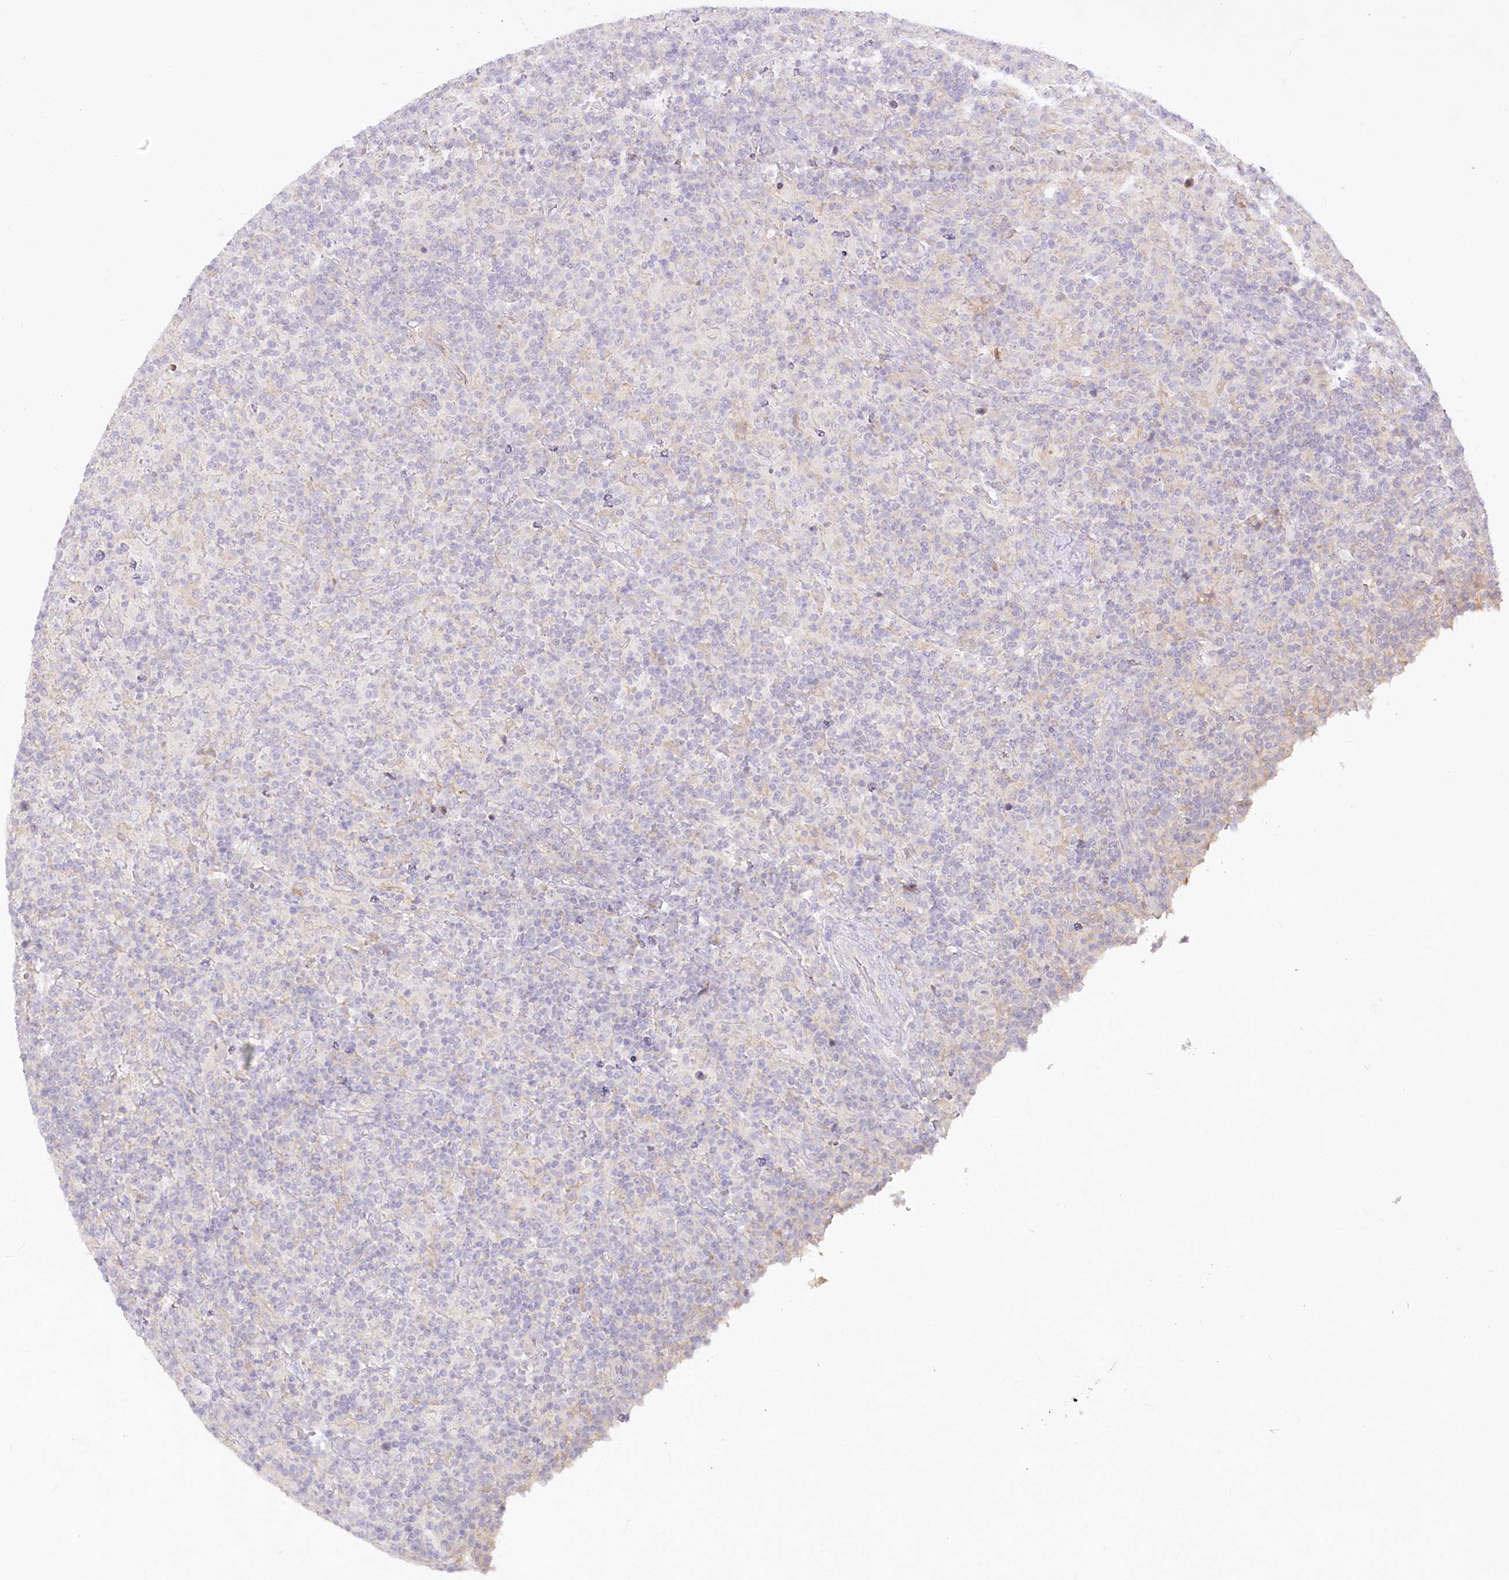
{"staining": {"intensity": "negative", "quantity": "none", "location": "none"}, "tissue": "lymphoma", "cell_type": "Tumor cells", "image_type": "cancer", "snomed": [{"axis": "morphology", "description": "Hodgkin's disease, NOS"}, {"axis": "topography", "description": "Lymph node"}], "caption": "Protein analysis of lymphoma exhibits no significant expression in tumor cells.", "gene": "EFHC2", "patient": {"sex": "male", "age": 70}}